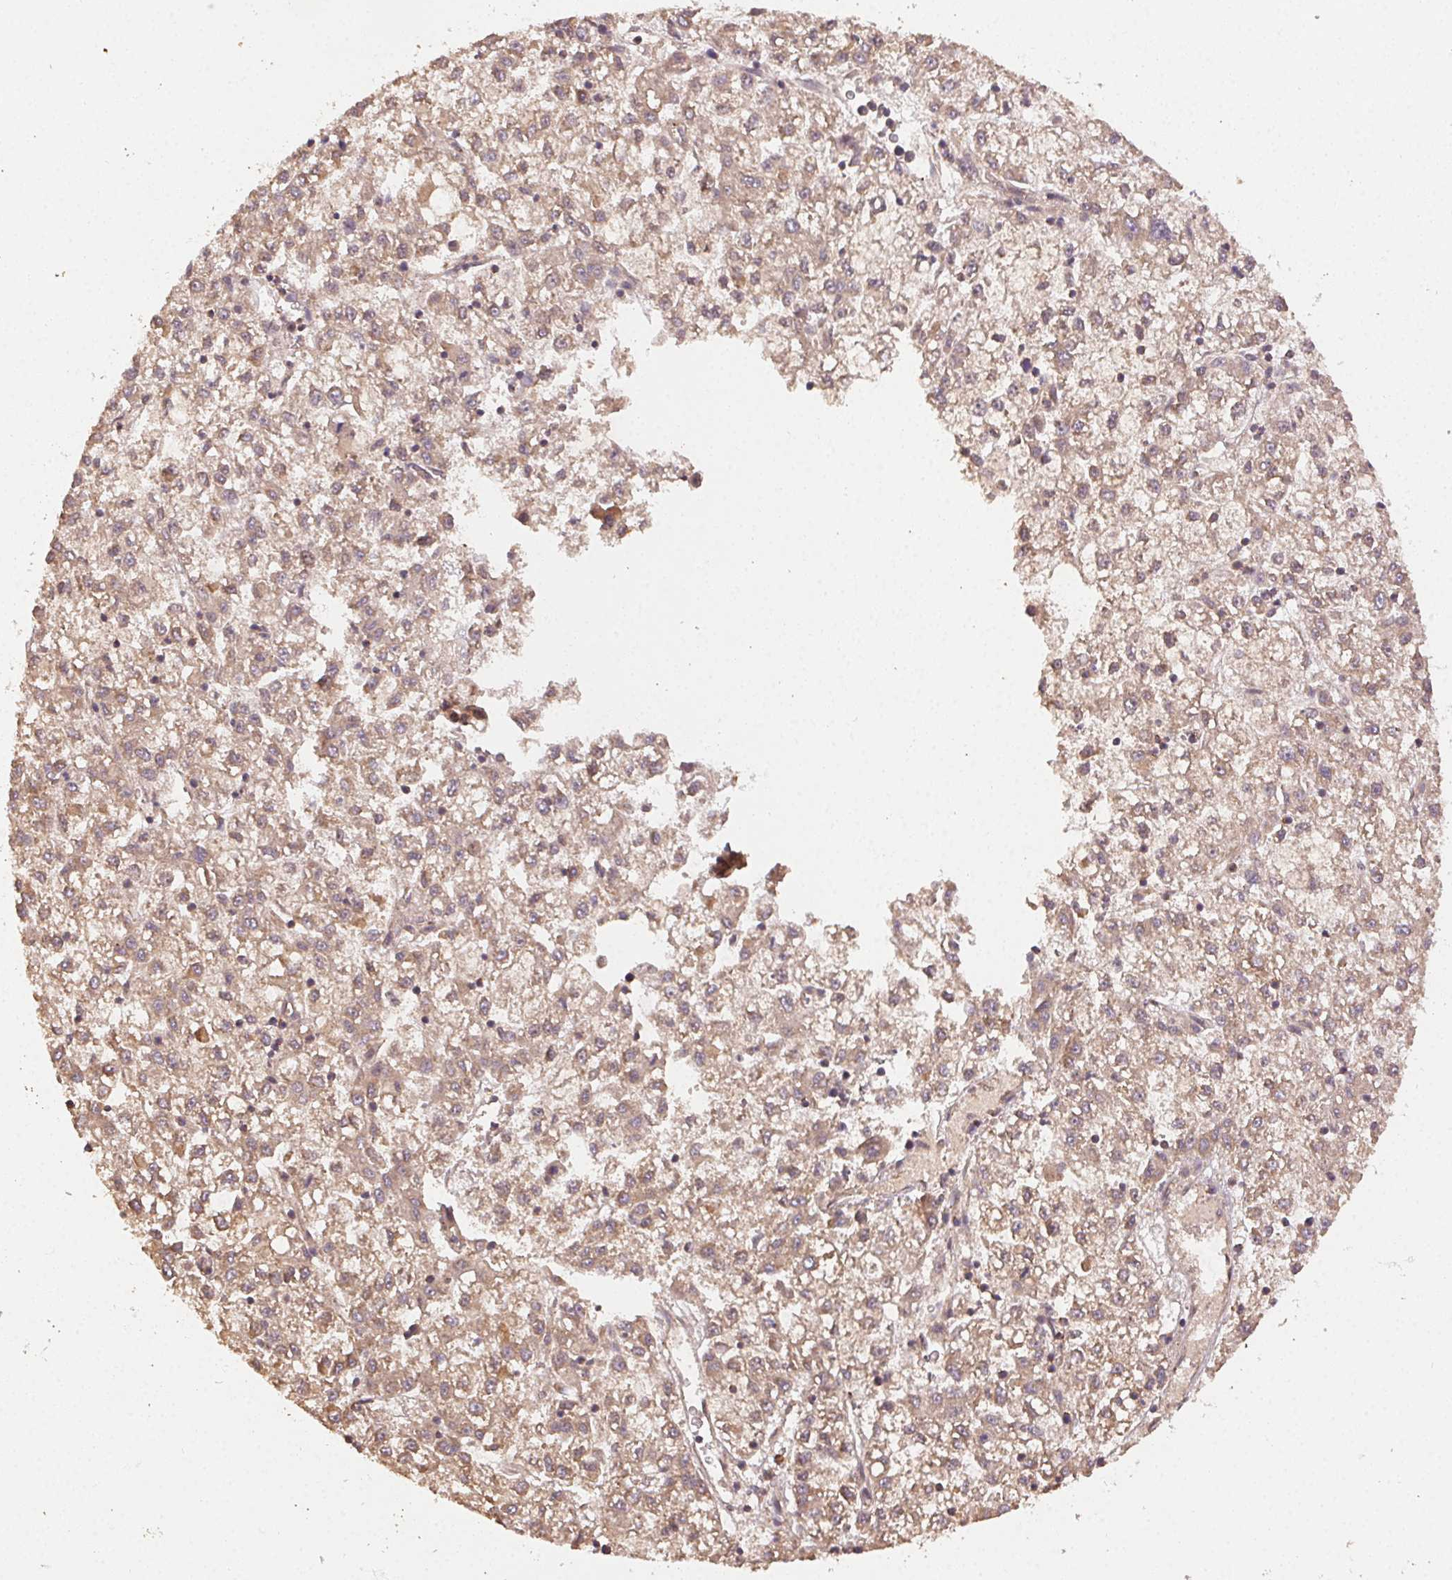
{"staining": {"intensity": "weak", "quantity": ">75%", "location": "cytoplasmic/membranous"}, "tissue": "liver cancer", "cell_type": "Tumor cells", "image_type": "cancer", "snomed": [{"axis": "morphology", "description": "Carcinoma, Hepatocellular, NOS"}, {"axis": "topography", "description": "Liver"}], "caption": "A brown stain shows weak cytoplasmic/membranous staining of a protein in human liver hepatocellular carcinoma tumor cells. The protein of interest is stained brown, and the nuclei are stained in blue (DAB (3,3'-diaminobenzidine) IHC with brightfield microscopy, high magnification).", "gene": "RALA", "patient": {"sex": "male", "age": 40}}